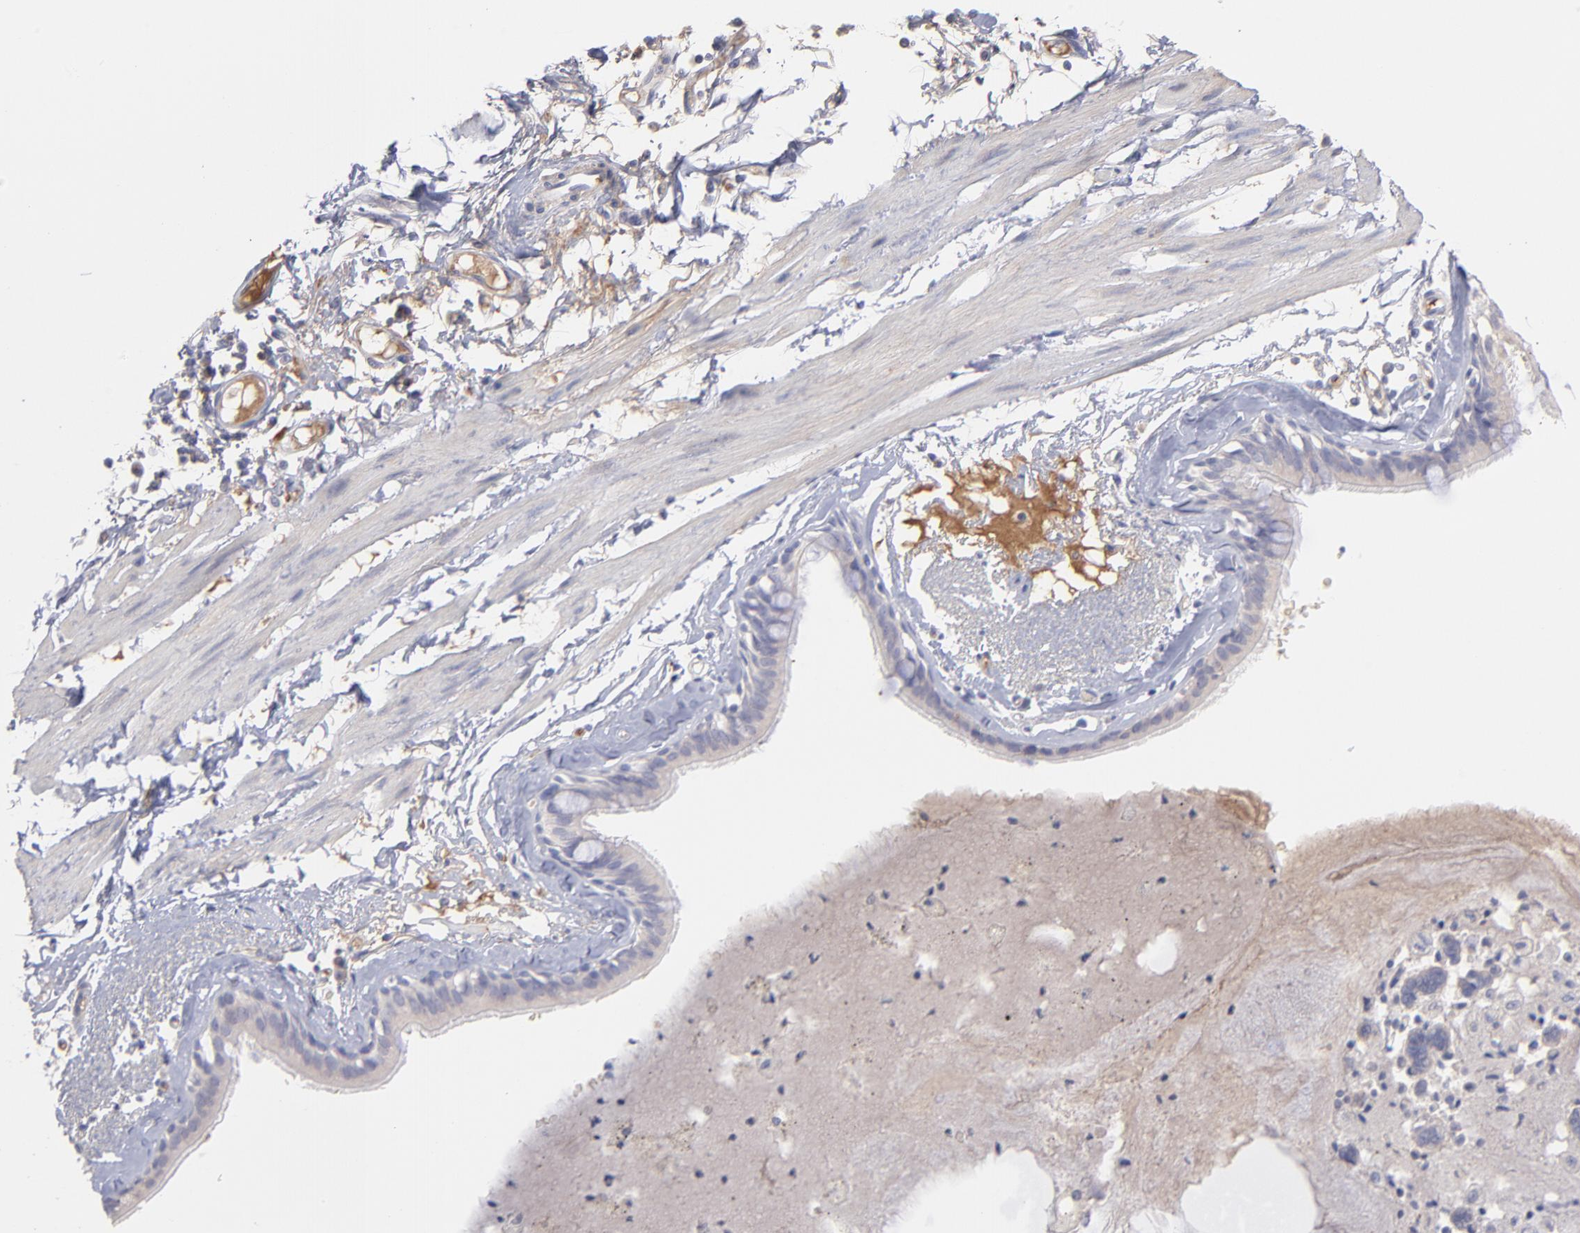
{"staining": {"intensity": "negative", "quantity": "none", "location": "none"}, "tissue": "bronchus", "cell_type": "Respiratory epithelial cells", "image_type": "normal", "snomed": [{"axis": "morphology", "description": "Normal tissue, NOS"}, {"axis": "topography", "description": "Bronchus"}, {"axis": "topography", "description": "Lung"}], "caption": "A high-resolution micrograph shows immunohistochemistry (IHC) staining of normal bronchus, which demonstrates no significant staining in respiratory epithelial cells.", "gene": "F13B", "patient": {"sex": "female", "age": 56}}